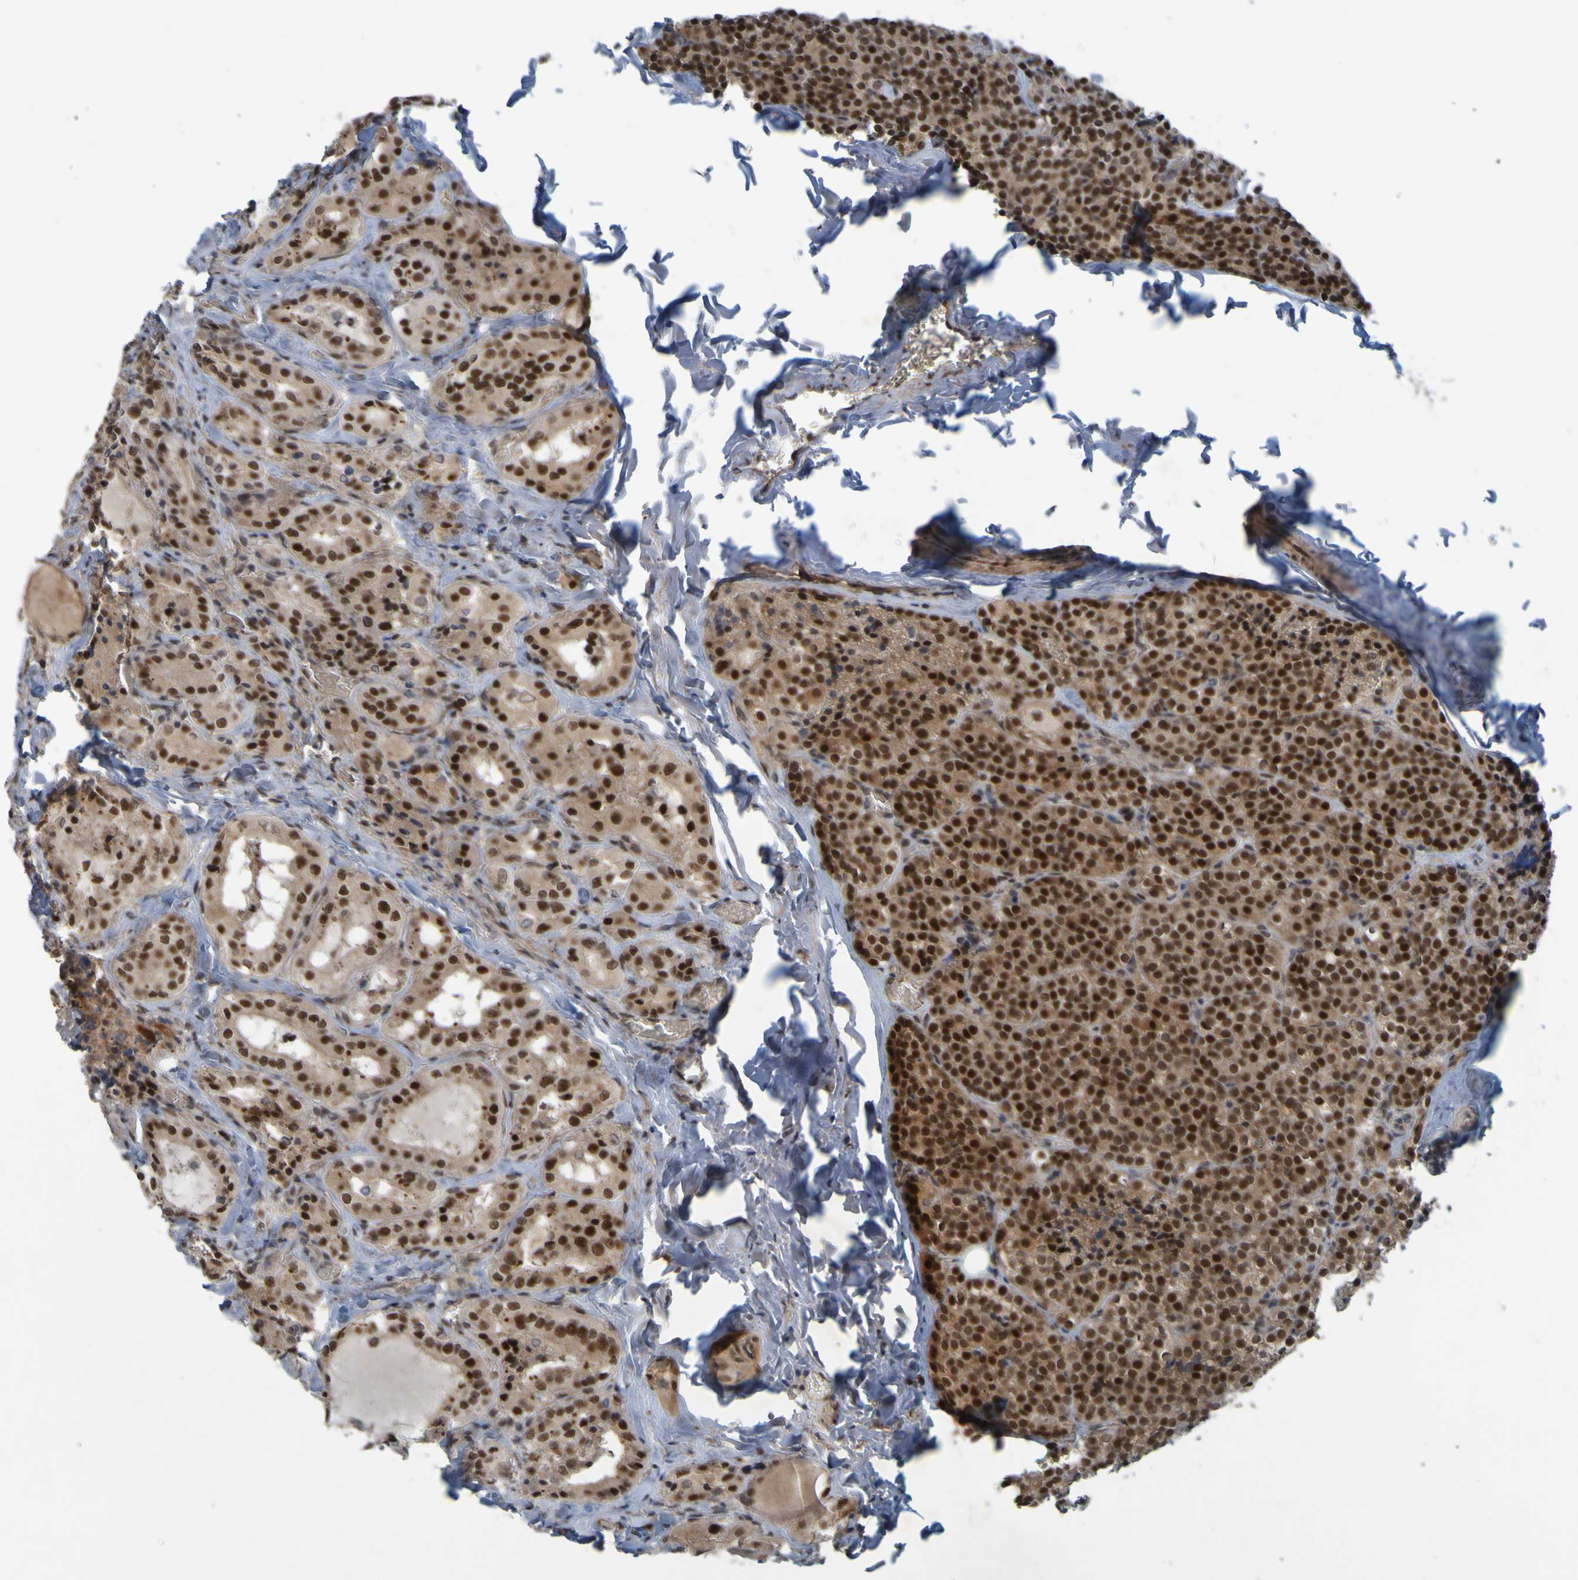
{"staining": {"intensity": "strong", "quantity": ">75%", "location": "cytoplasmic/membranous,nuclear"}, "tissue": "parathyroid gland", "cell_type": "Glandular cells", "image_type": "normal", "snomed": [{"axis": "morphology", "description": "Normal tissue, NOS"}, {"axis": "morphology", "description": "Atrophy, NOS"}, {"axis": "topography", "description": "Parathyroid gland"}], "caption": "IHC micrograph of benign human parathyroid gland stained for a protein (brown), which shows high levels of strong cytoplasmic/membranous,nuclear staining in approximately >75% of glandular cells.", "gene": "MCPH1", "patient": {"sex": "female", "age": 54}}